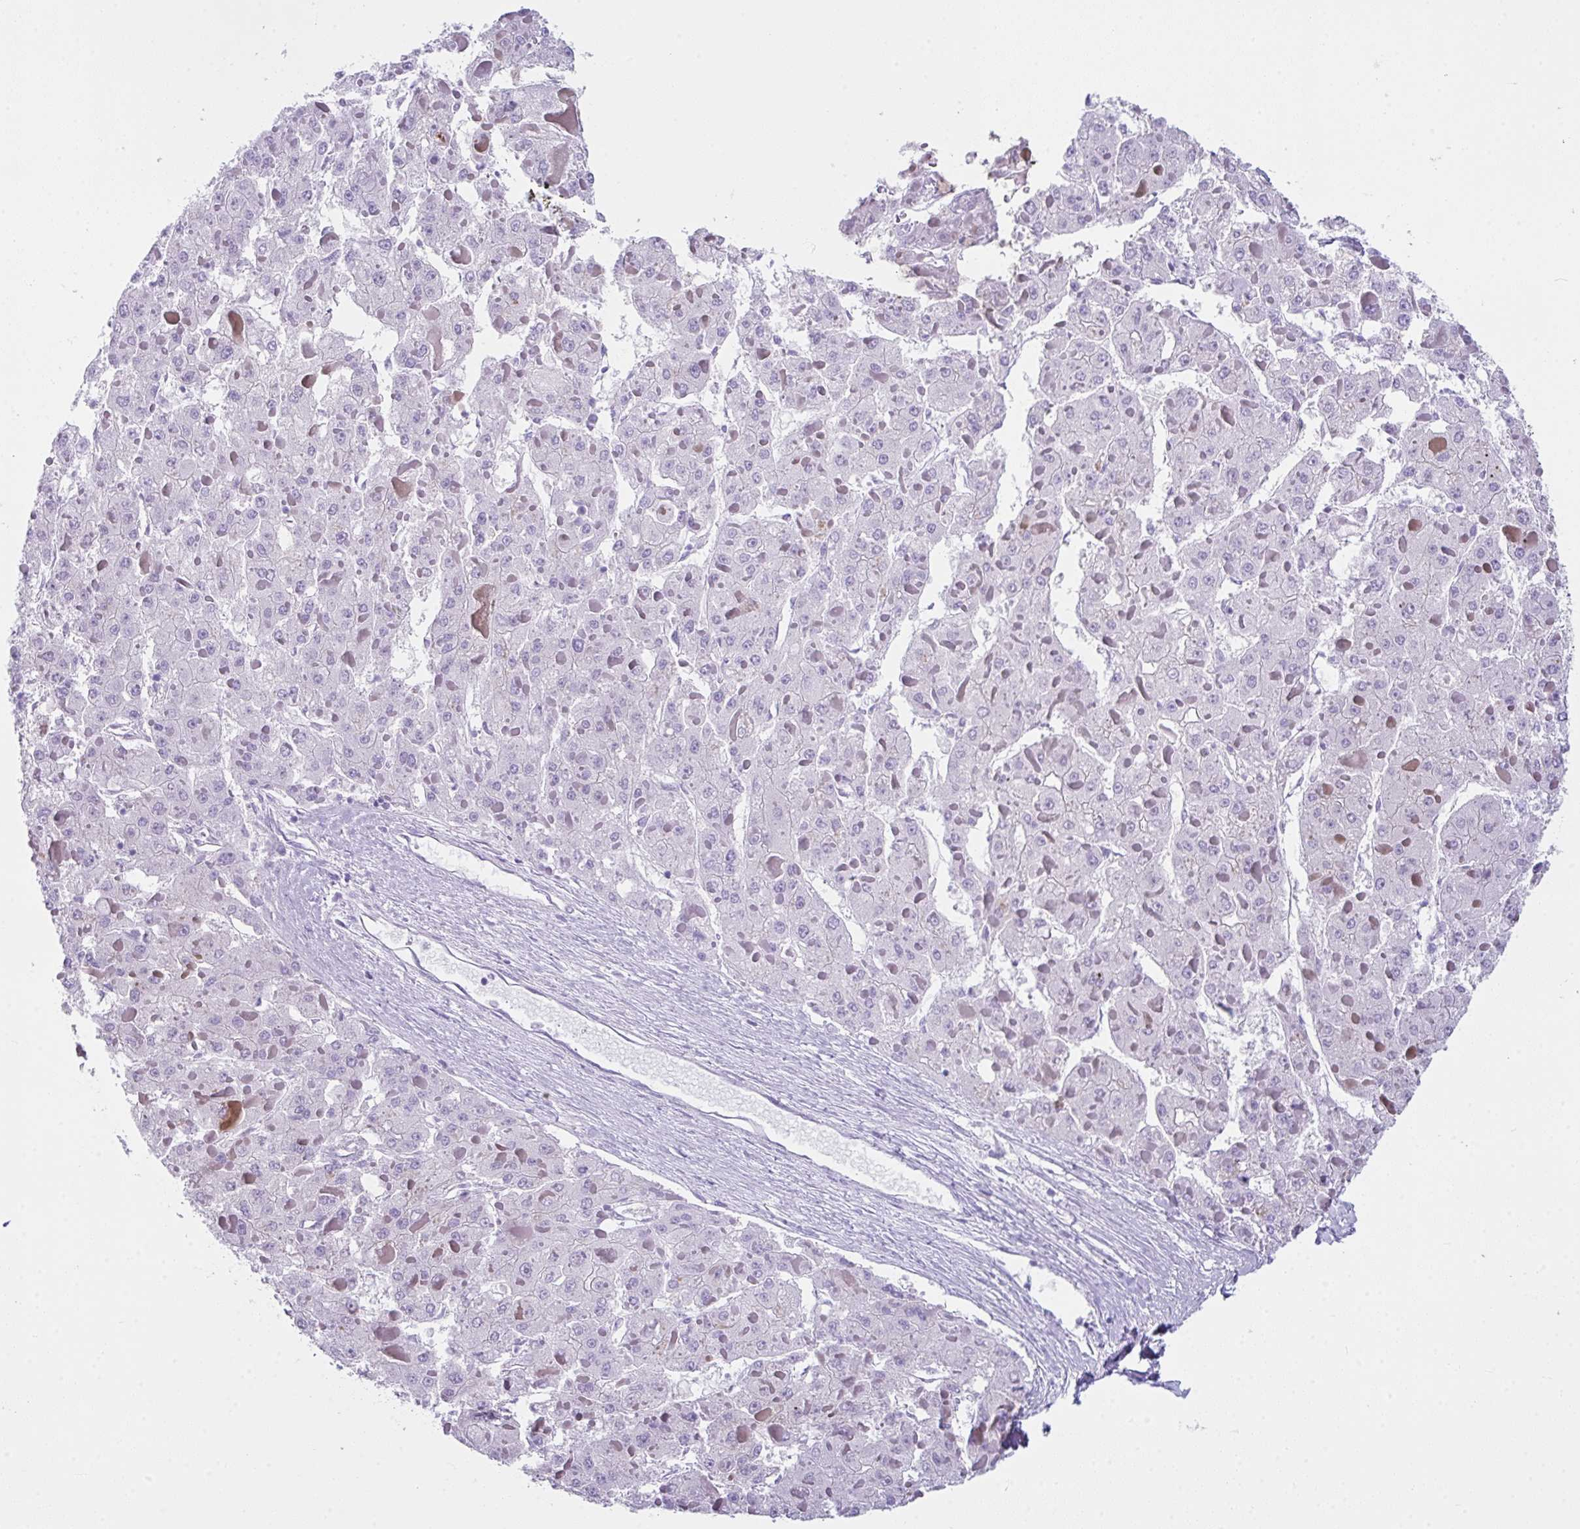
{"staining": {"intensity": "negative", "quantity": "none", "location": "none"}, "tissue": "liver cancer", "cell_type": "Tumor cells", "image_type": "cancer", "snomed": [{"axis": "morphology", "description": "Carcinoma, Hepatocellular, NOS"}, {"axis": "topography", "description": "Liver"}], "caption": "Human liver cancer (hepatocellular carcinoma) stained for a protein using immunohistochemistry reveals no expression in tumor cells.", "gene": "LGALS4", "patient": {"sex": "female", "age": 73}}